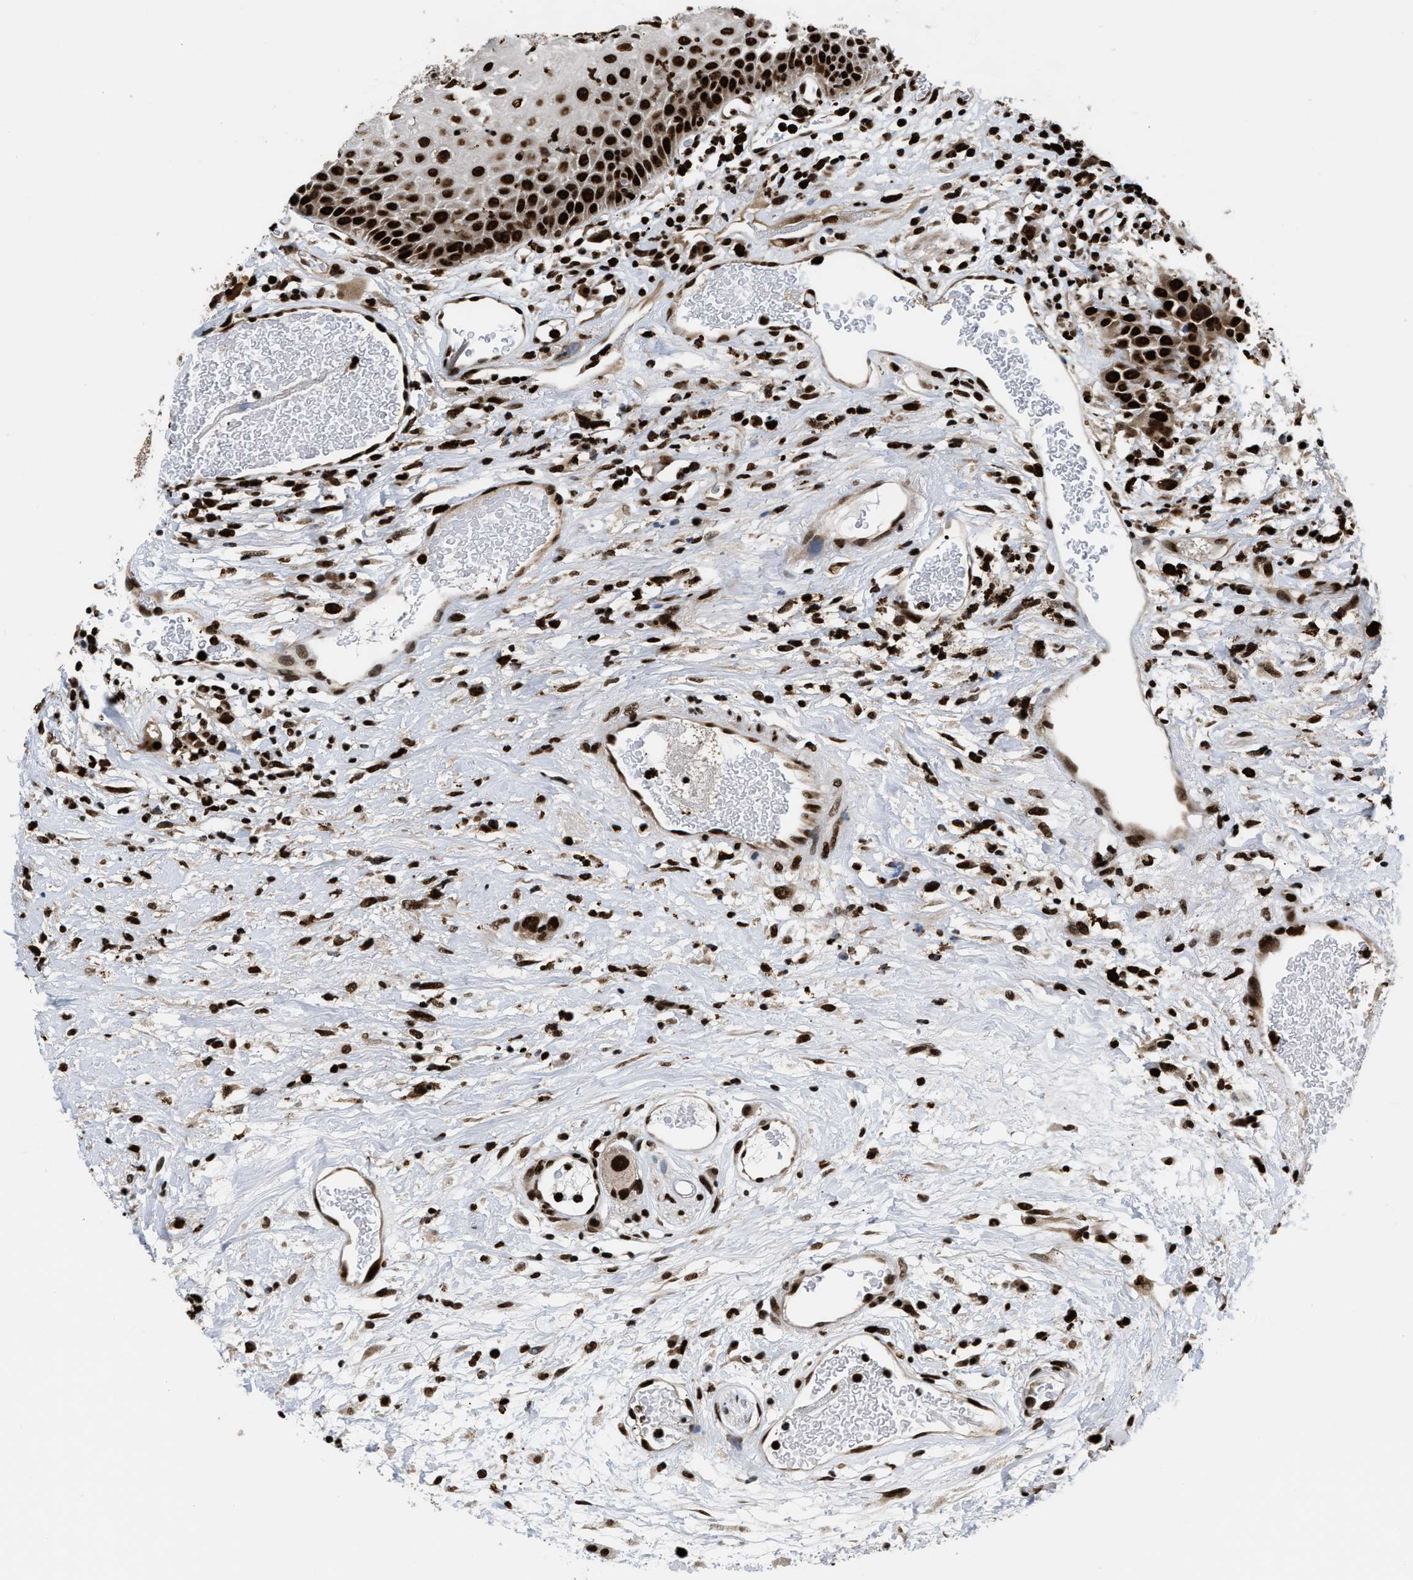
{"staining": {"intensity": "strong", "quantity": ">75%", "location": "nuclear"}, "tissue": "head and neck cancer", "cell_type": "Tumor cells", "image_type": "cancer", "snomed": [{"axis": "morphology", "description": "Normal tissue, NOS"}, {"axis": "morphology", "description": "Squamous cell carcinoma, NOS"}, {"axis": "topography", "description": "Cartilage tissue"}, {"axis": "topography", "description": "Head-Neck"}], "caption": "Head and neck cancer (squamous cell carcinoma) stained with immunohistochemistry reveals strong nuclear staining in approximately >75% of tumor cells.", "gene": "CCNDBP1", "patient": {"sex": "male", "age": 62}}